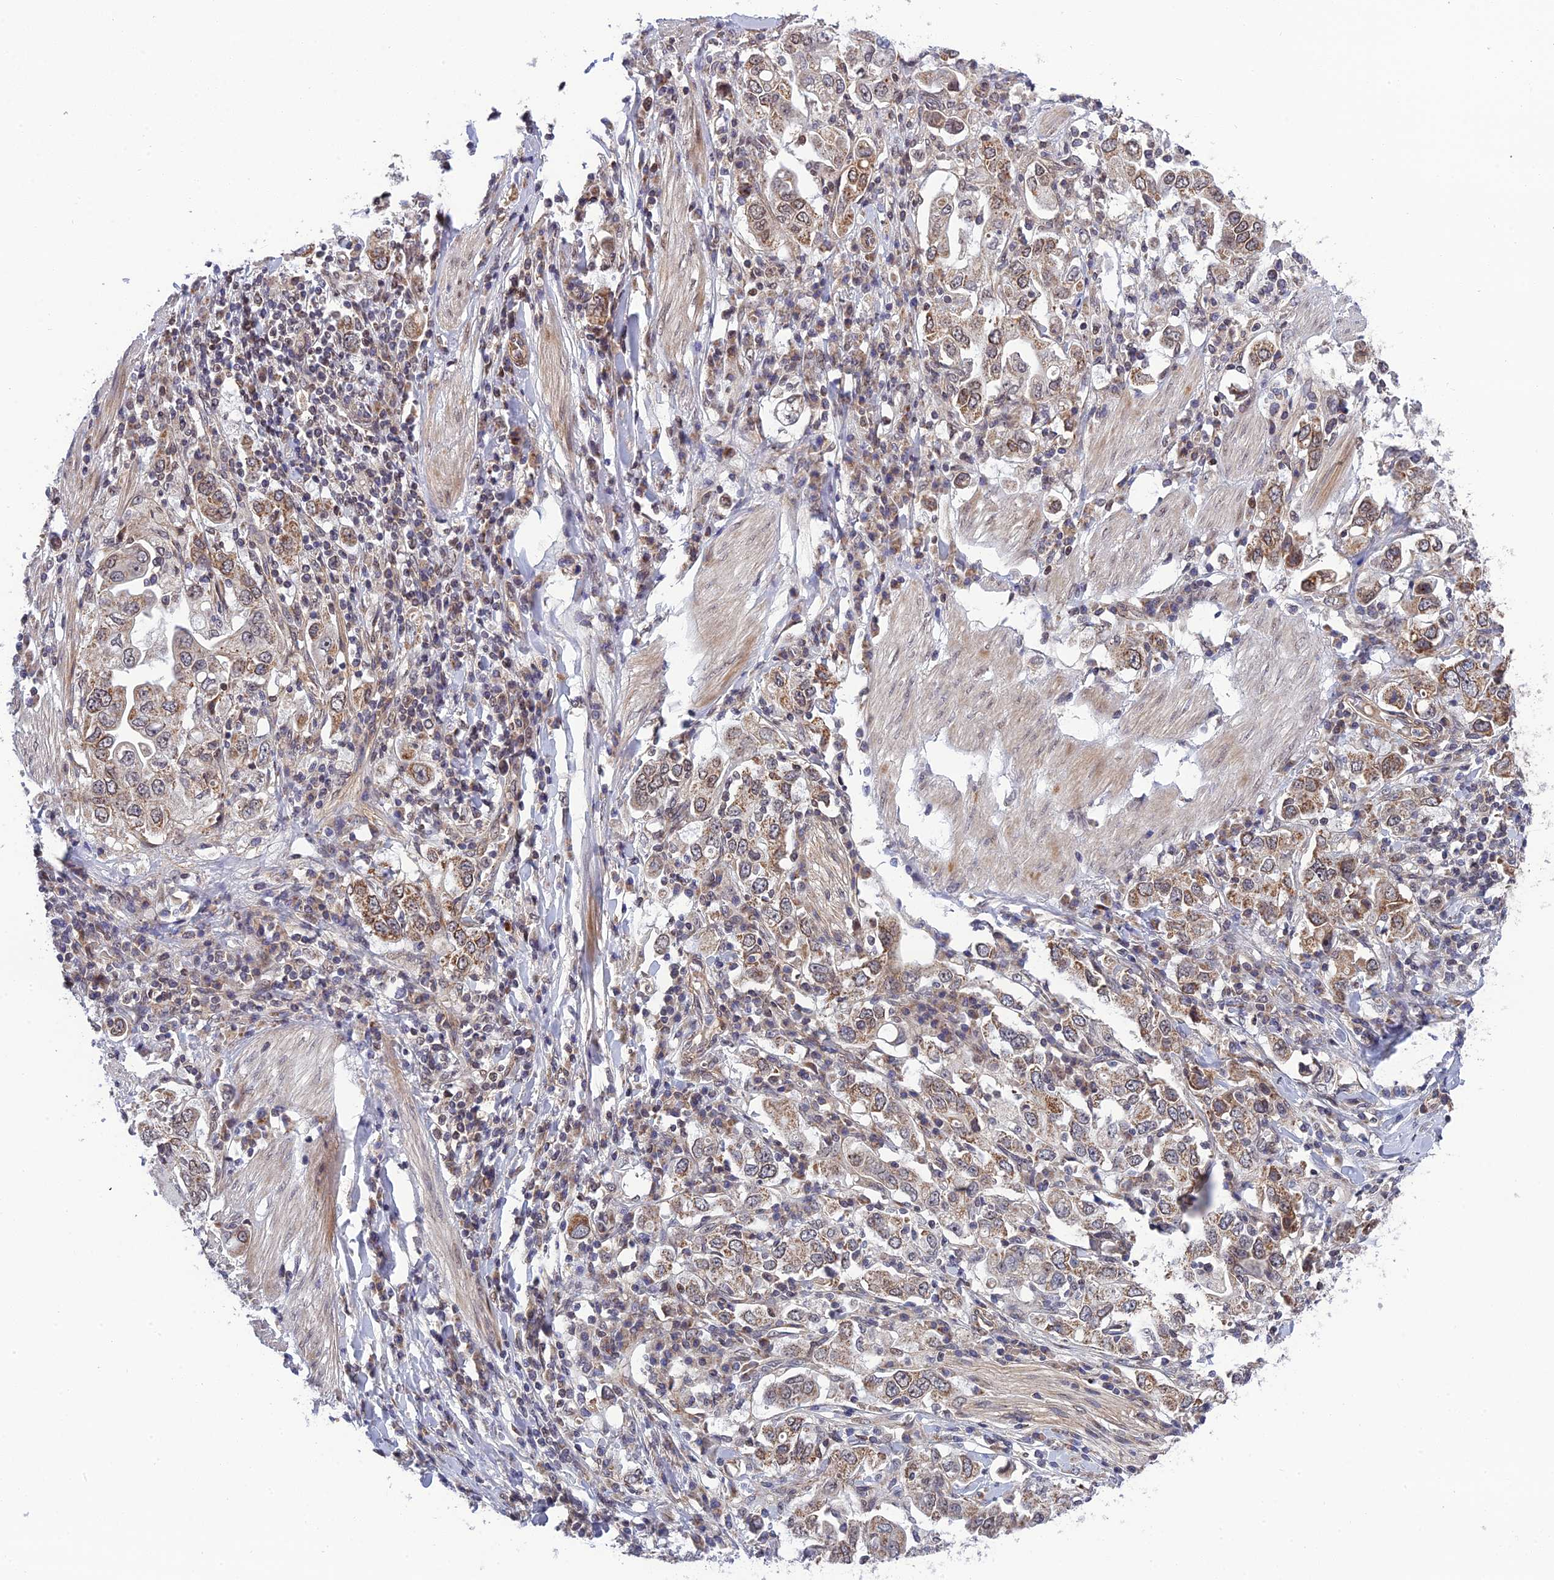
{"staining": {"intensity": "moderate", "quantity": ">75%", "location": "cytoplasmic/membranous"}, "tissue": "stomach cancer", "cell_type": "Tumor cells", "image_type": "cancer", "snomed": [{"axis": "morphology", "description": "Adenocarcinoma, NOS"}, {"axis": "topography", "description": "Stomach, upper"}], "caption": "DAB immunohistochemical staining of stomach adenocarcinoma reveals moderate cytoplasmic/membranous protein positivity in approximately >75% of tumor cells. Using DAB (3,3'-diaminobenzidine) (brown) and hematoxylin (blue) stains, captured at high magnification using brightfield microscopy.", "gene": "REXO1", "patient": {"sex": "male", "age": 62}}